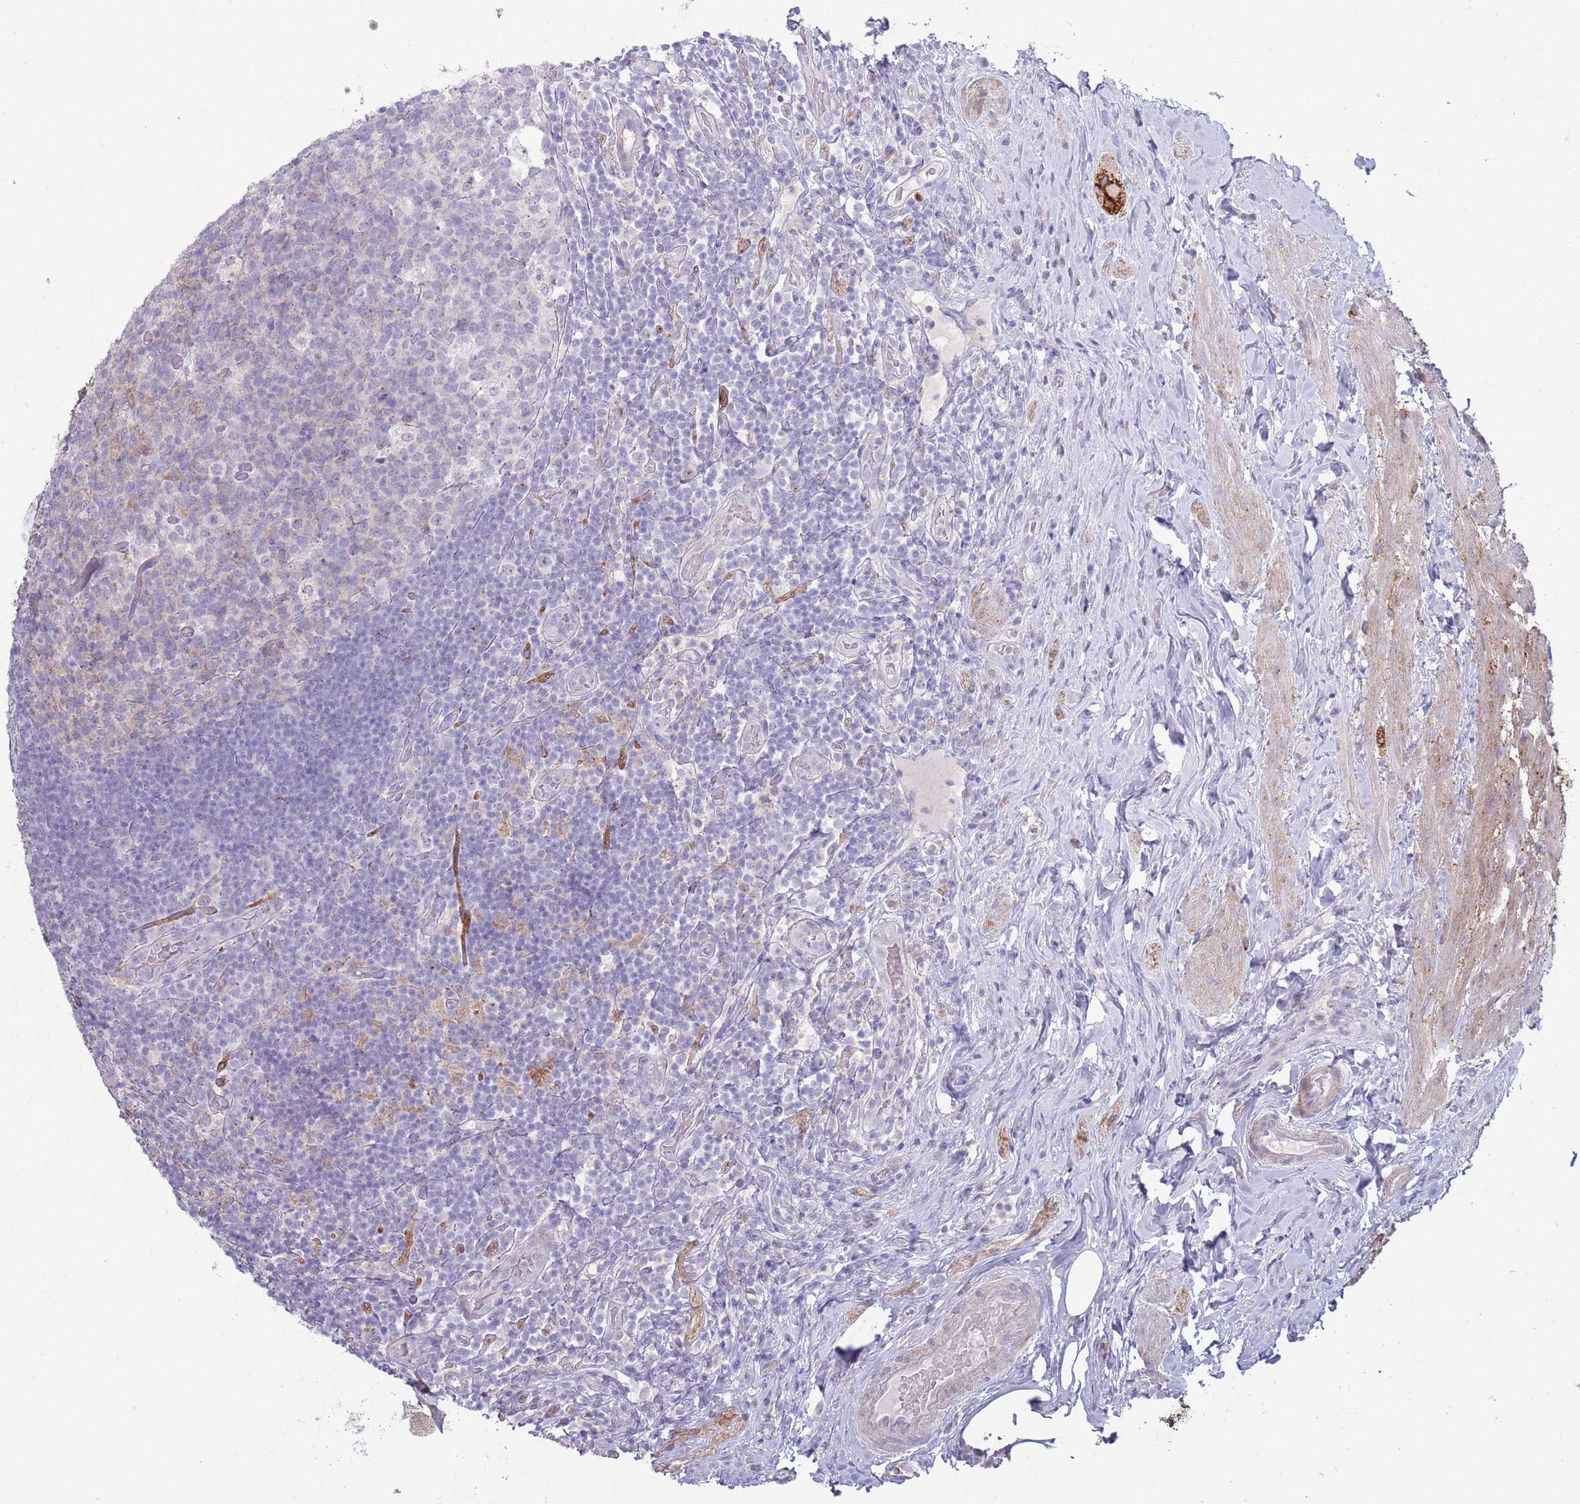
{"staining": {"intensity": "moderate", "quantity": ">75%", "location": "cytoplasmic/membranous"}, "tissue": "appendix", "cell_type": "Glandular cells", "image_type": "normal", "snomed": [{"axis": "morphology", "description": "Normal tissue, NOS"}, {"axis": "topography", "description": "Appendix"}], "caption": "Glandular cells reveal medium levels of moderate cytoplasmic/membranous positivity in approximately >75% of cells in unremarkable appendix. The staining was performed using DAB, with brown indicating positive protein expression. Nuclei are stained blue with hematoxylin.", "gene": "ACSBG1", "patient": {"sex": "female", "age": 43}}